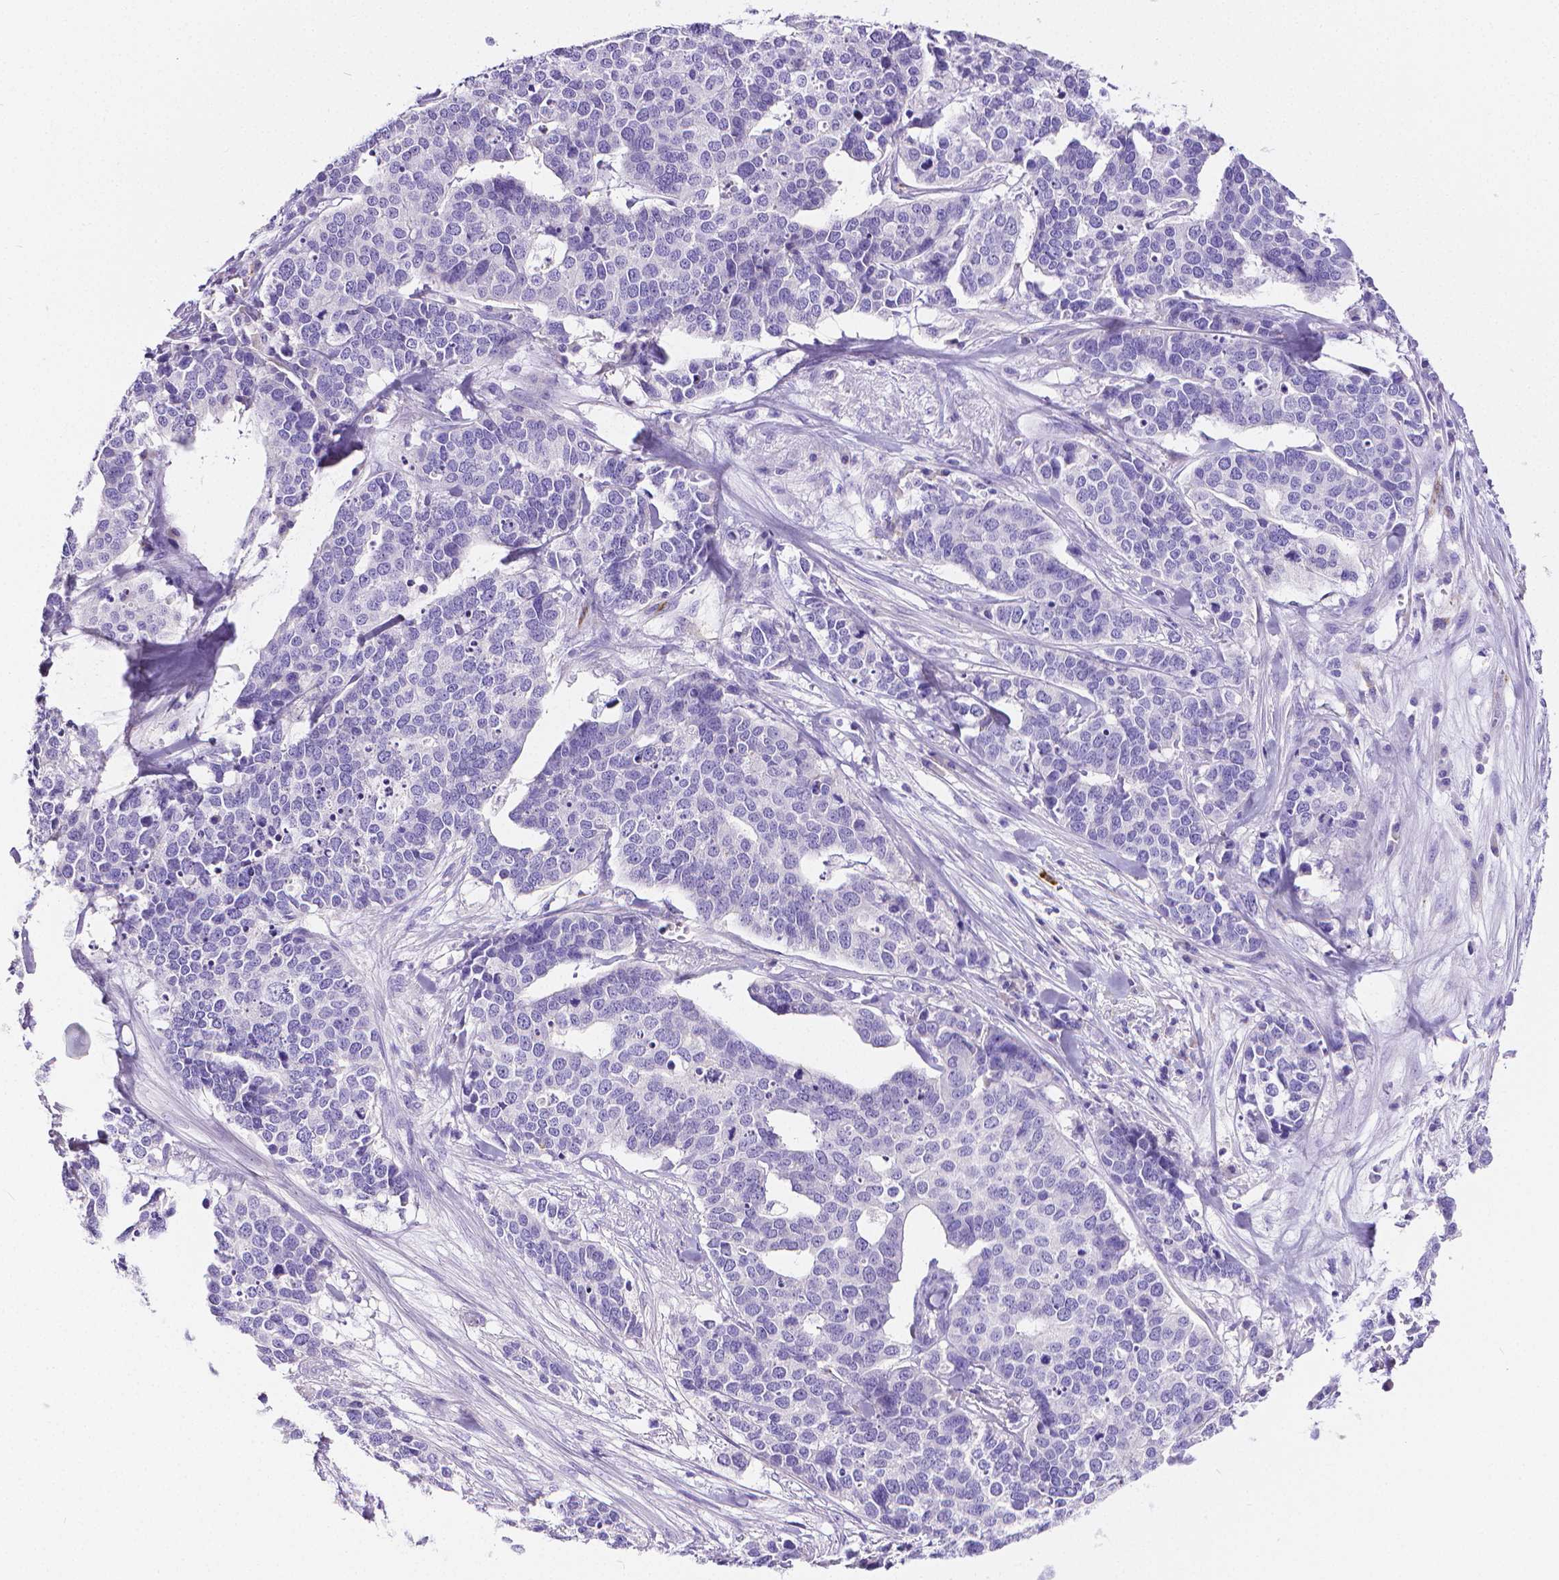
{"staining": {"intensity": "negative", "quantity": "none", "location": "none"}, "tissue": "ovarian cancer", "cell_type": "Tumor cells", "image_type": "cancer", "snomed": [{"axis": "morphology", "description": "Carcinoma, endometroid"}, {"axis": "topography", "description": "Ovary"}], "caption": "This image is of ovarian cancer (endometroid carcinoma) stained with immunohistochemistry to label a protein in brown with the nuclei are counter-stained blue. There is no staining in tumor cells.", "gene": "MMP9", "patient": {"sex": "female", "age": 65}}